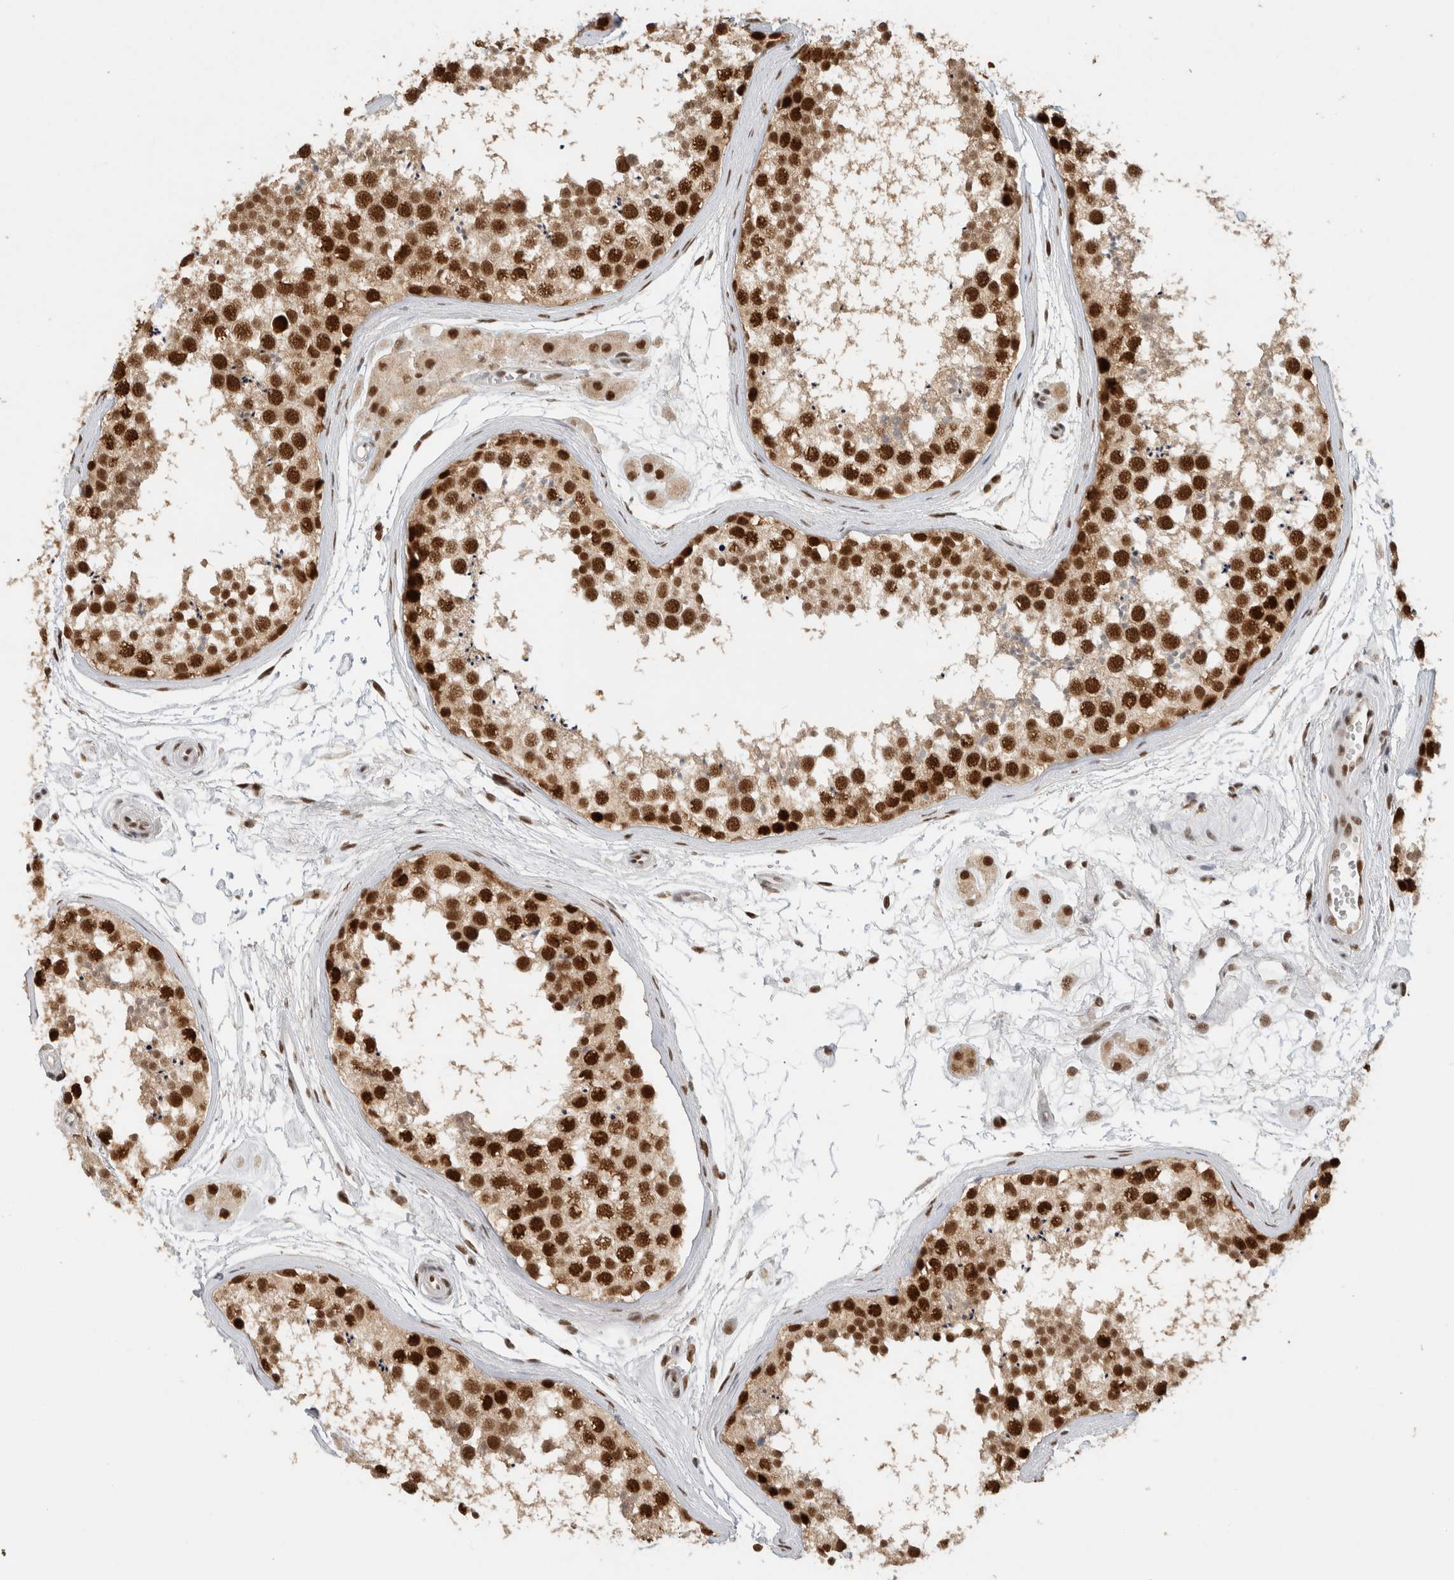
{"staining": {"intensity": "strong", "quantity": ">75%", "location": "nuclear"}, "tissue": "testis", "cell_type": "Cells in seminiferous ducts", "image_type": "normal", "snomed": [{"axis": "morphology", "description": "Normal tissue, NOS"}, {"axis": "topography", "description": "Testis"}], "caption": "Immunohistochemistry (IHC) of unremarkable testis displays high levels of strong nuclear expression in about >75% of cells in seminiferous ducts. The protein of interest is shown in brown color, while the nuclei are stained blue.", "gene": "DDX42", "patient": {"sex": "male", "age": 56}}